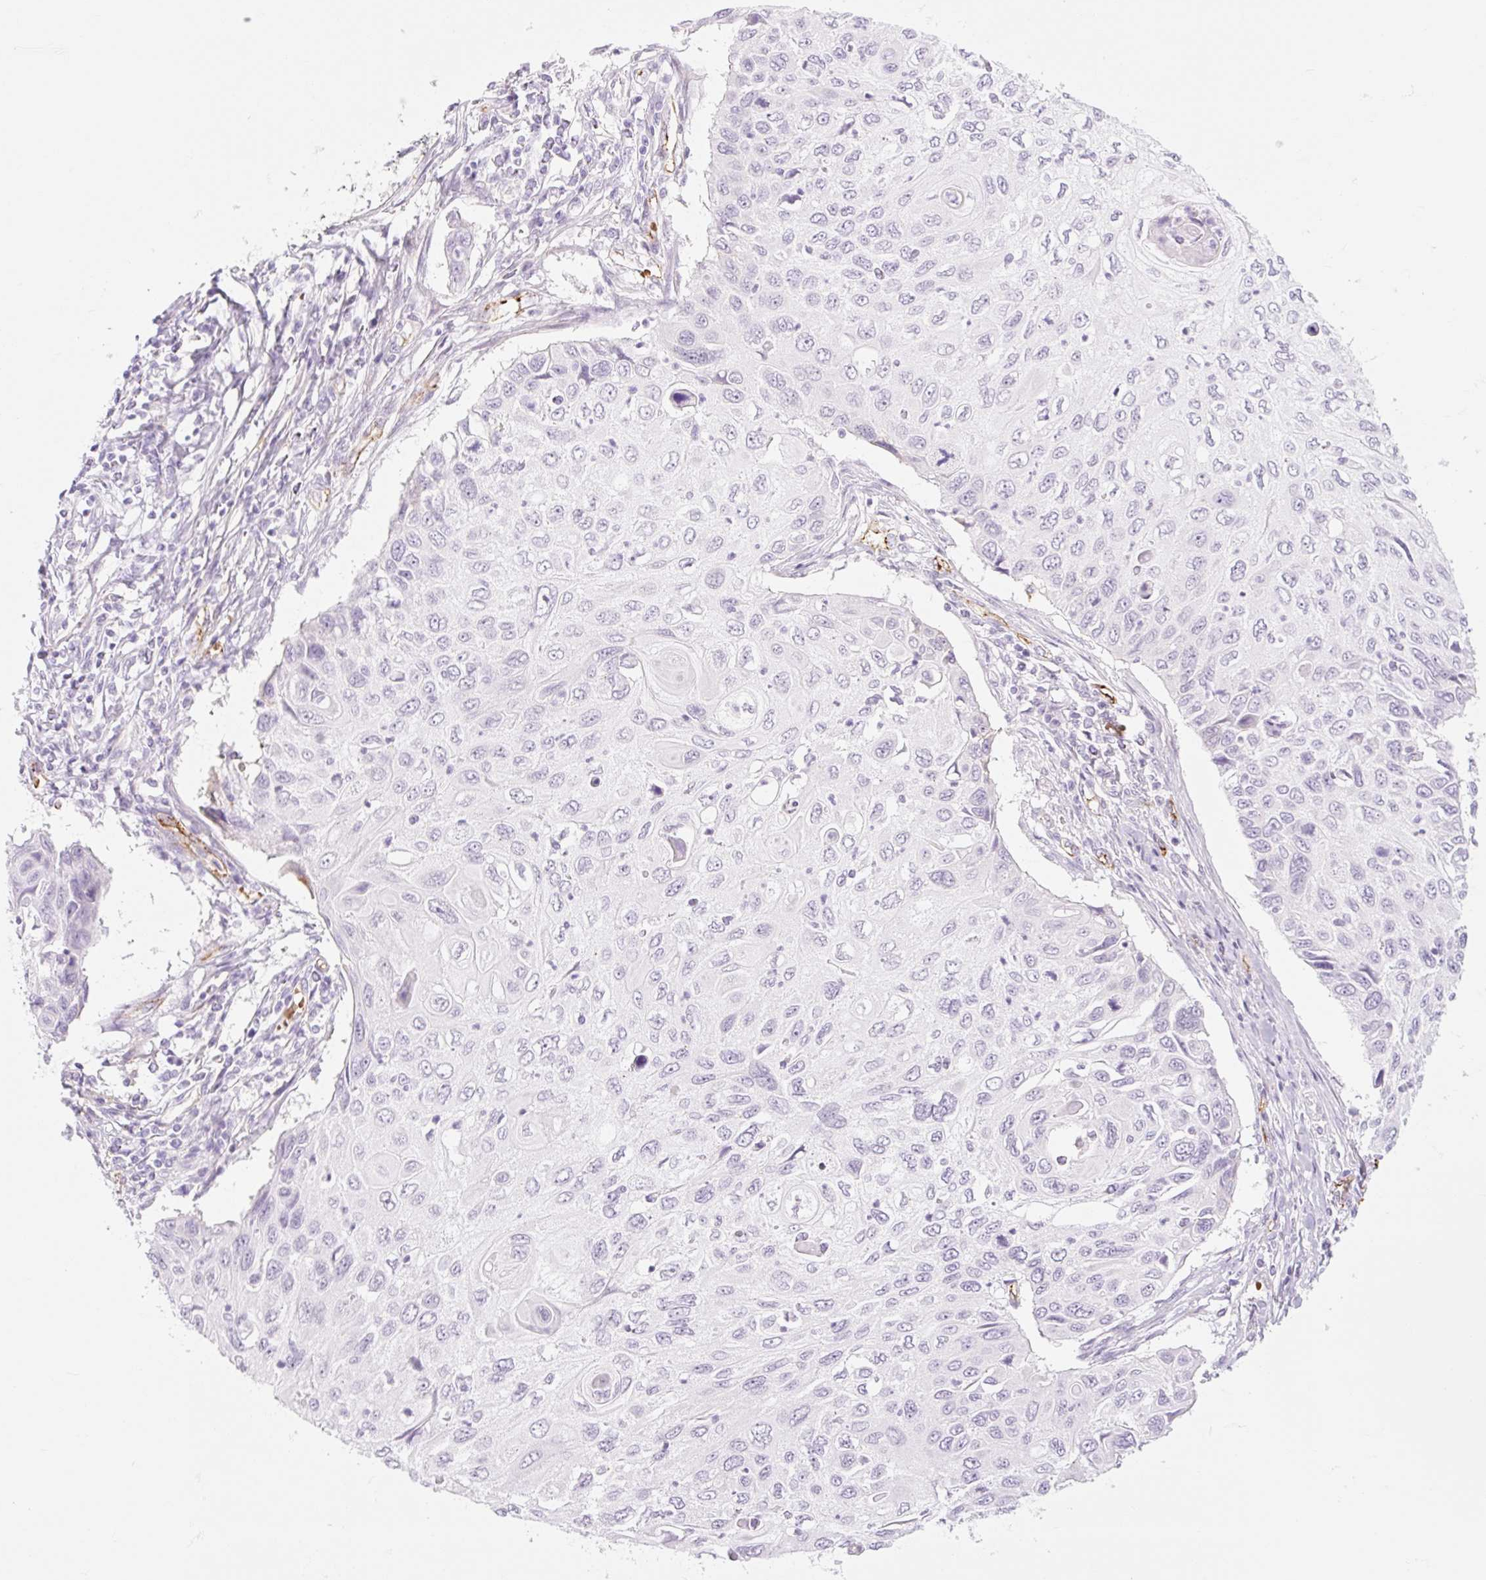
{"staining": {"intensity": "negative", "quantity": "none", "location": "none"}, "tissue": "cervical cancer", "cell_type": "Tumor cells", "image_type": "cancer", "snomed": [{"axis": "morphology", "description": "Squamous cell carcinoma, NOS"}, {"axis": "topography", "description": "Cervix"}], "caption": "Tumor cells are negative for protein expression in human cervical squamous cell carcinoma.", "gene": "TAF1L", "patient": {"sex": "female", "age": 70}}